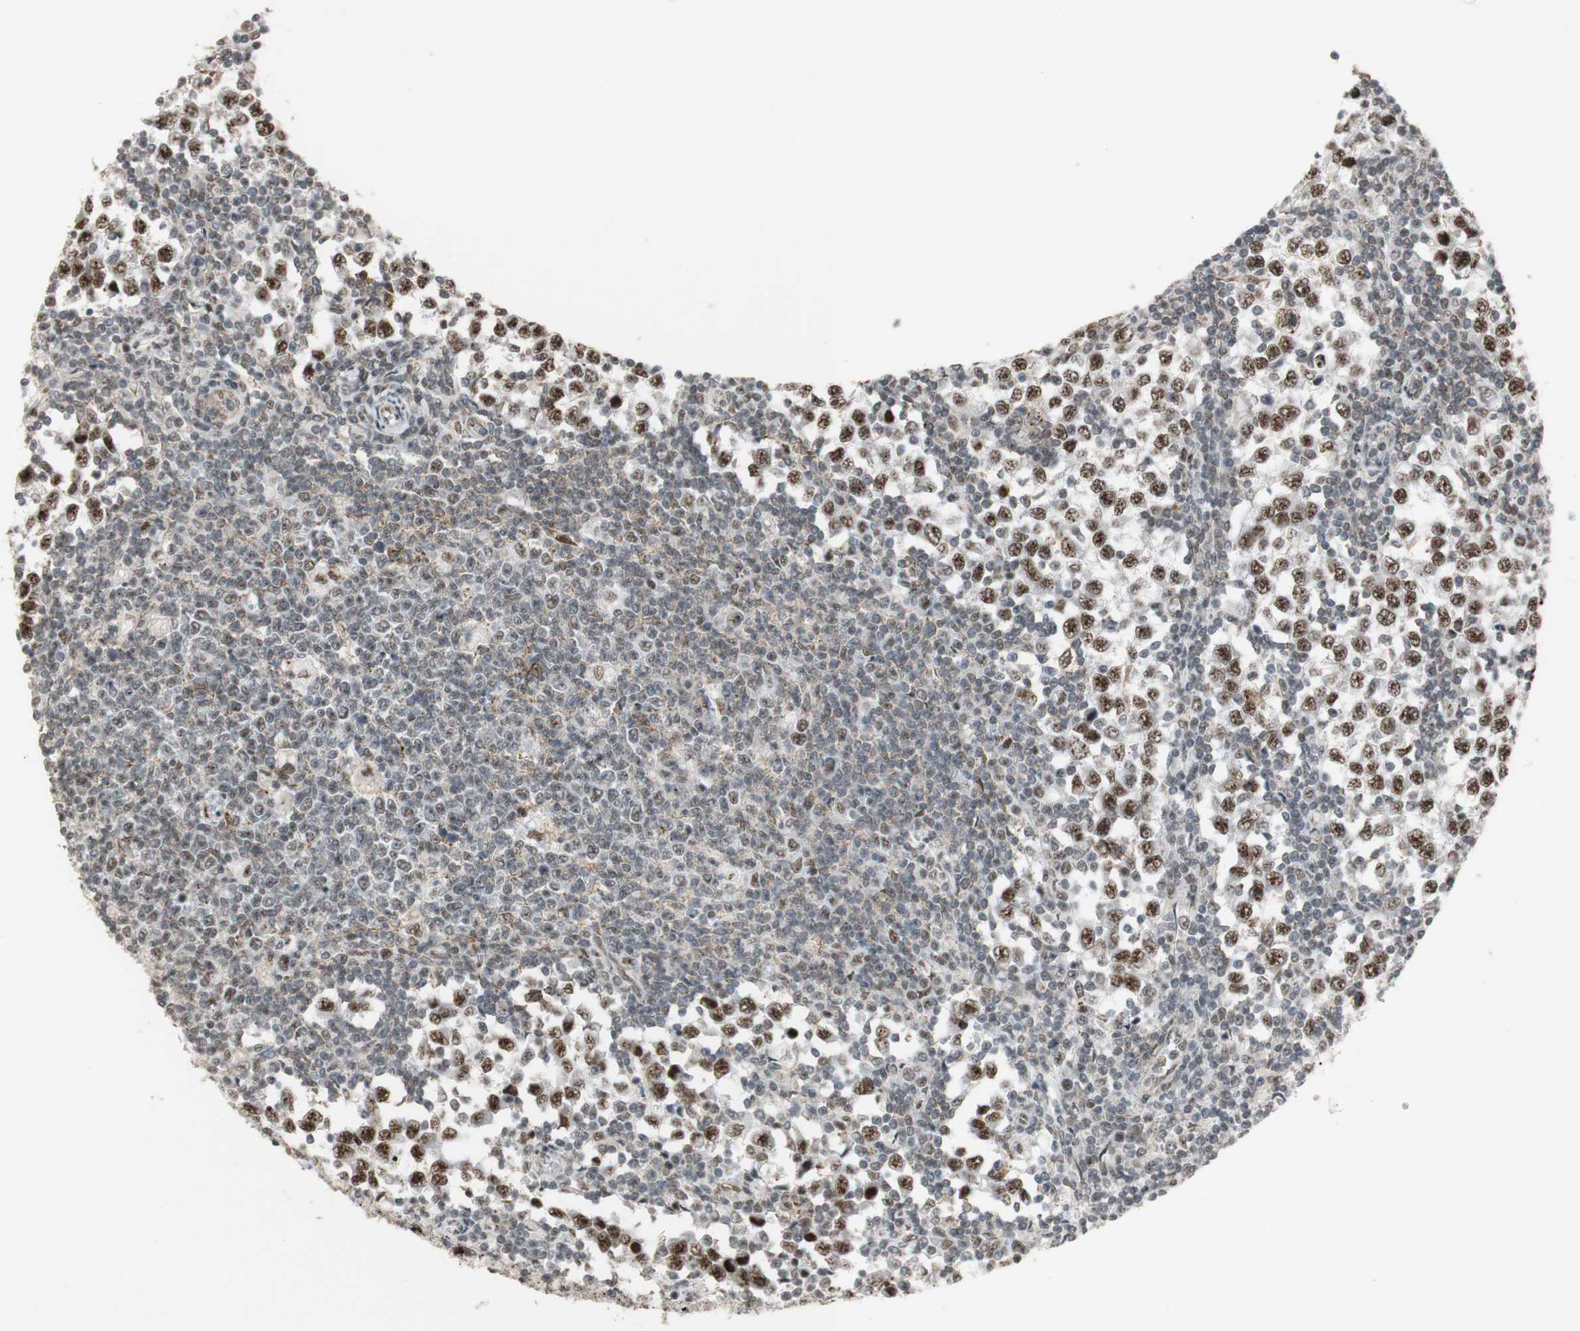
{"staining": {"intensity": "moderate", "quantity": ">75%", "location": "nuclear"}, "tissue": "testis cancer", "cell_type": "Tumor cells", "image_type": "cancer", "snomed": [{"axis": "morphology", "description": "Seminoma, NOS"}, {"axis": "topography", "description": "Testis"}], "caption": "A histopathology image of testis cancer stained for a protein displays moderate nuclear brown staining in tumor cells.", "gene": "SAP18", "patient": {"sex": "male", "age": 65}}